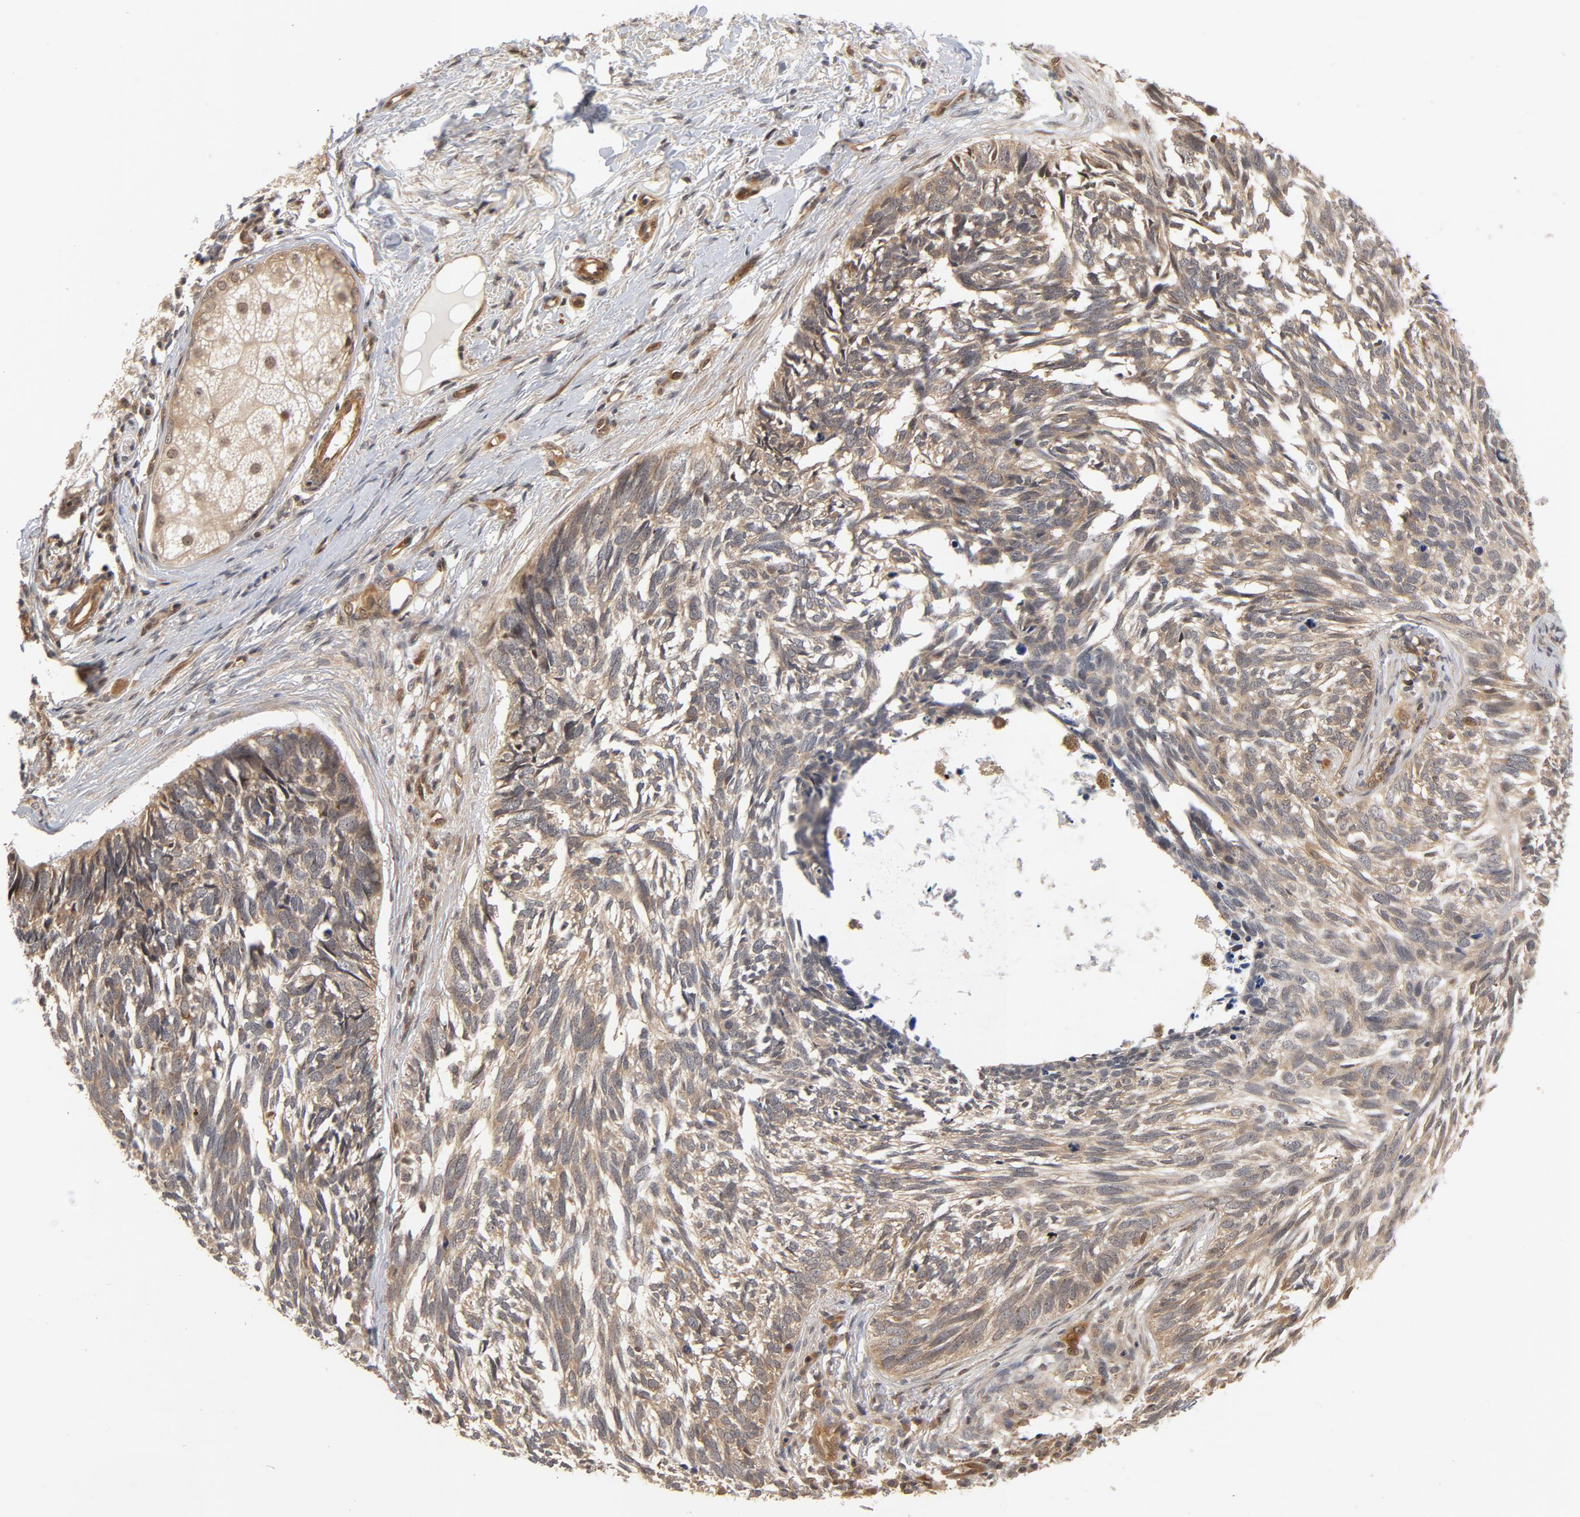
{"staining": {"intensity": "weak", "quantity": ">75%", "location": "cytoplasmic/membranous"}, "tissue": "skin cancer", "cell_type": "Tumor cells", "image_type": "cancer", "snomed": [{"axis": "morphology", "description": "Basal cell carcinoma"}, {"axis": "topography", "description": "Skin"}], "caption": "A histopathology image of skin basal cell carcinoma stained for a protein reveals weak cytoplasmic/membranous brown staining in tumor cells. (DAB IHC with brightfield microscopy, high magnification).", "gene": "CDC37", "patient": {"sex": "male", "age": 63}}